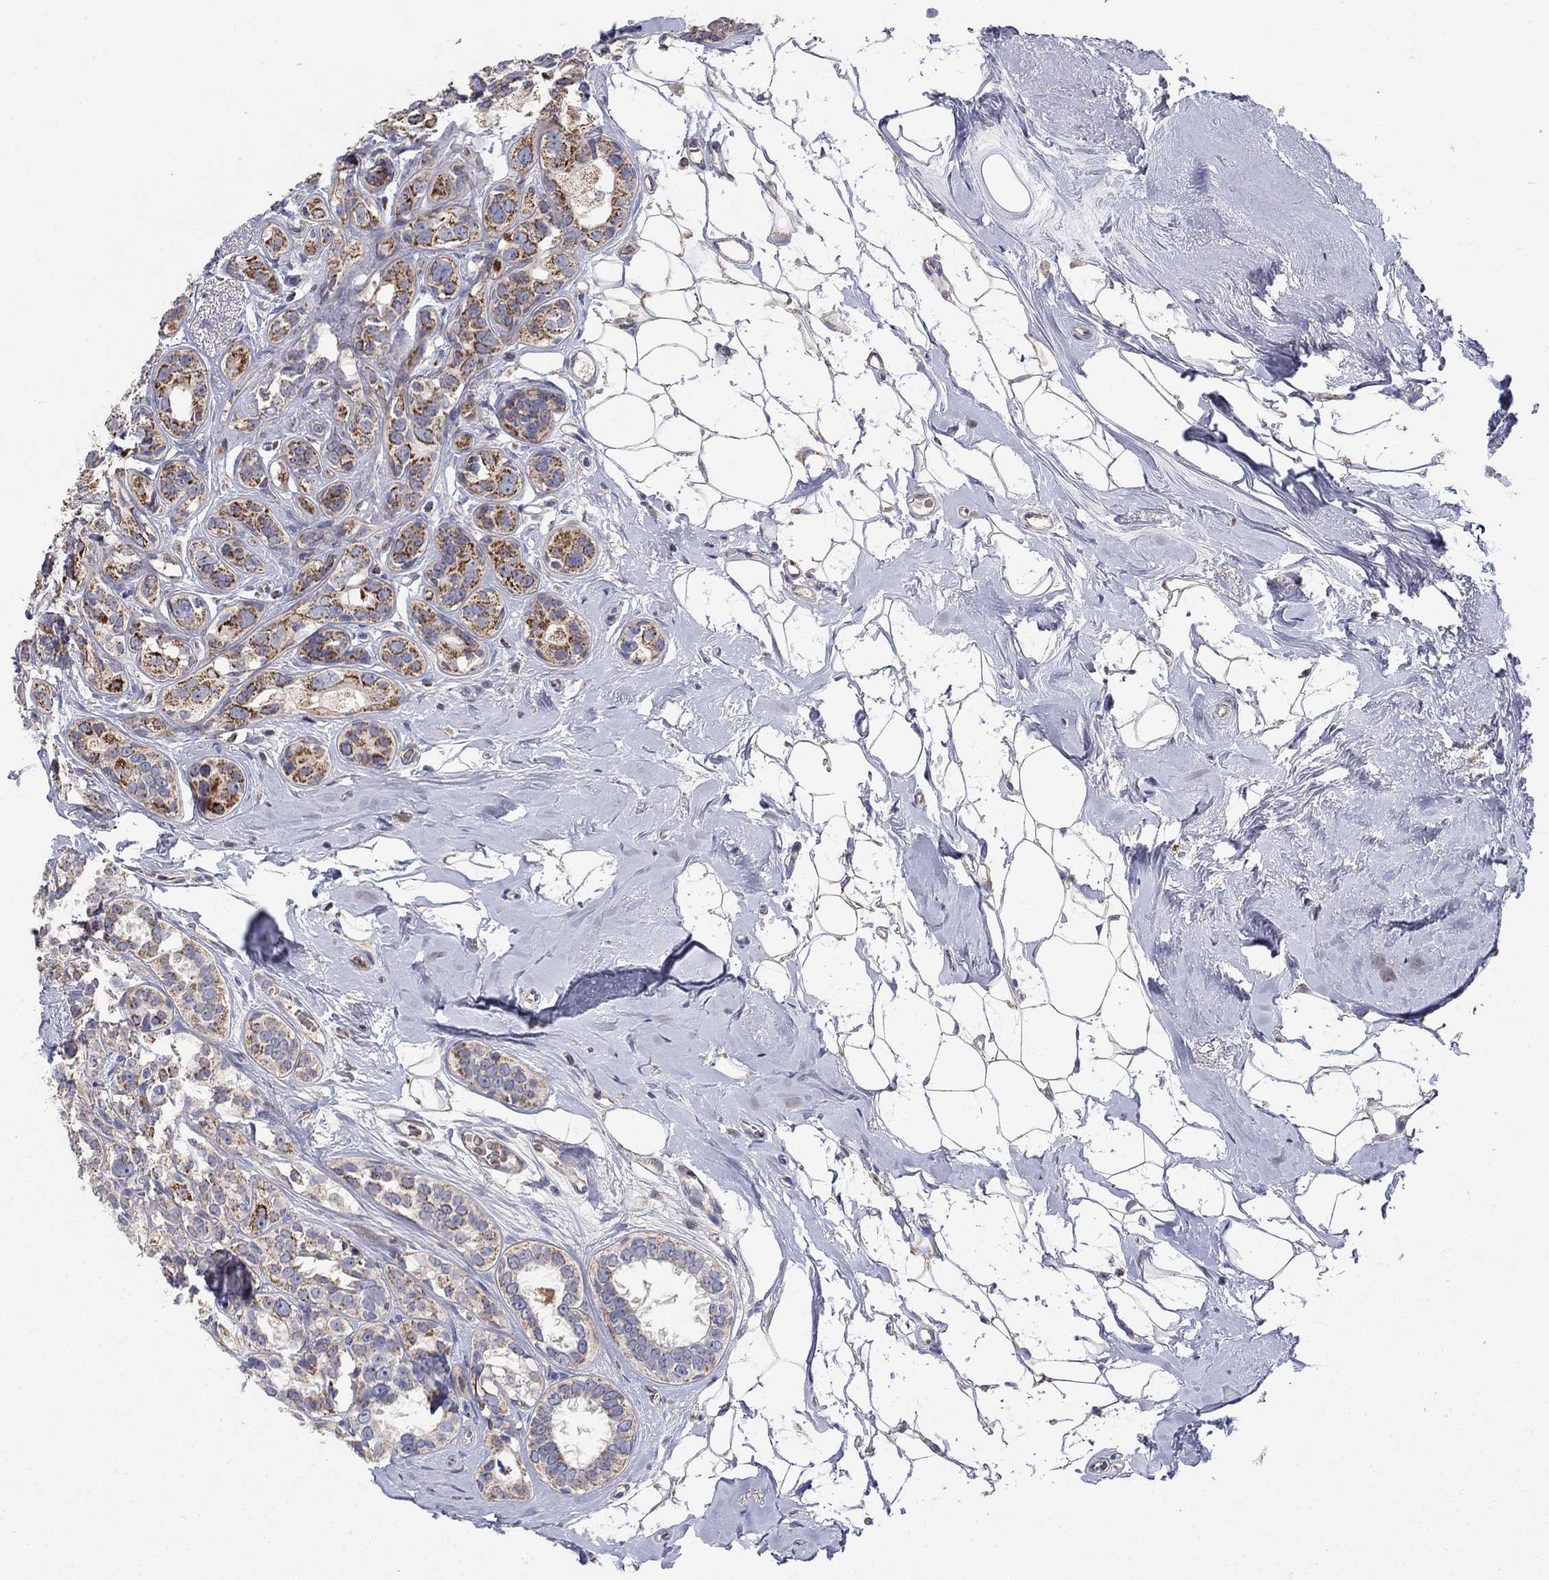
{"staining": {"intensity": "moderate", "quantity": ">75%", "location": "cytoplasmic/membranous"}, "tissue": "breast cancer", "cell_type": "Tumor cells", "image_type": "cancer", "snomed": [{"axis": "morphology", "description": "Duct carcinoma"}, {"axis": "topography", "description": "Breast"}], "caption": "DAB immunohistochemical staining of human breast cancer (invasive ductal carcinoma) reveals moderate cytoplasmic/membranous protein staining in about >75% of tumor cells.", "gene": "HPS5", "patient": {"sex": "female", "age": 55}}